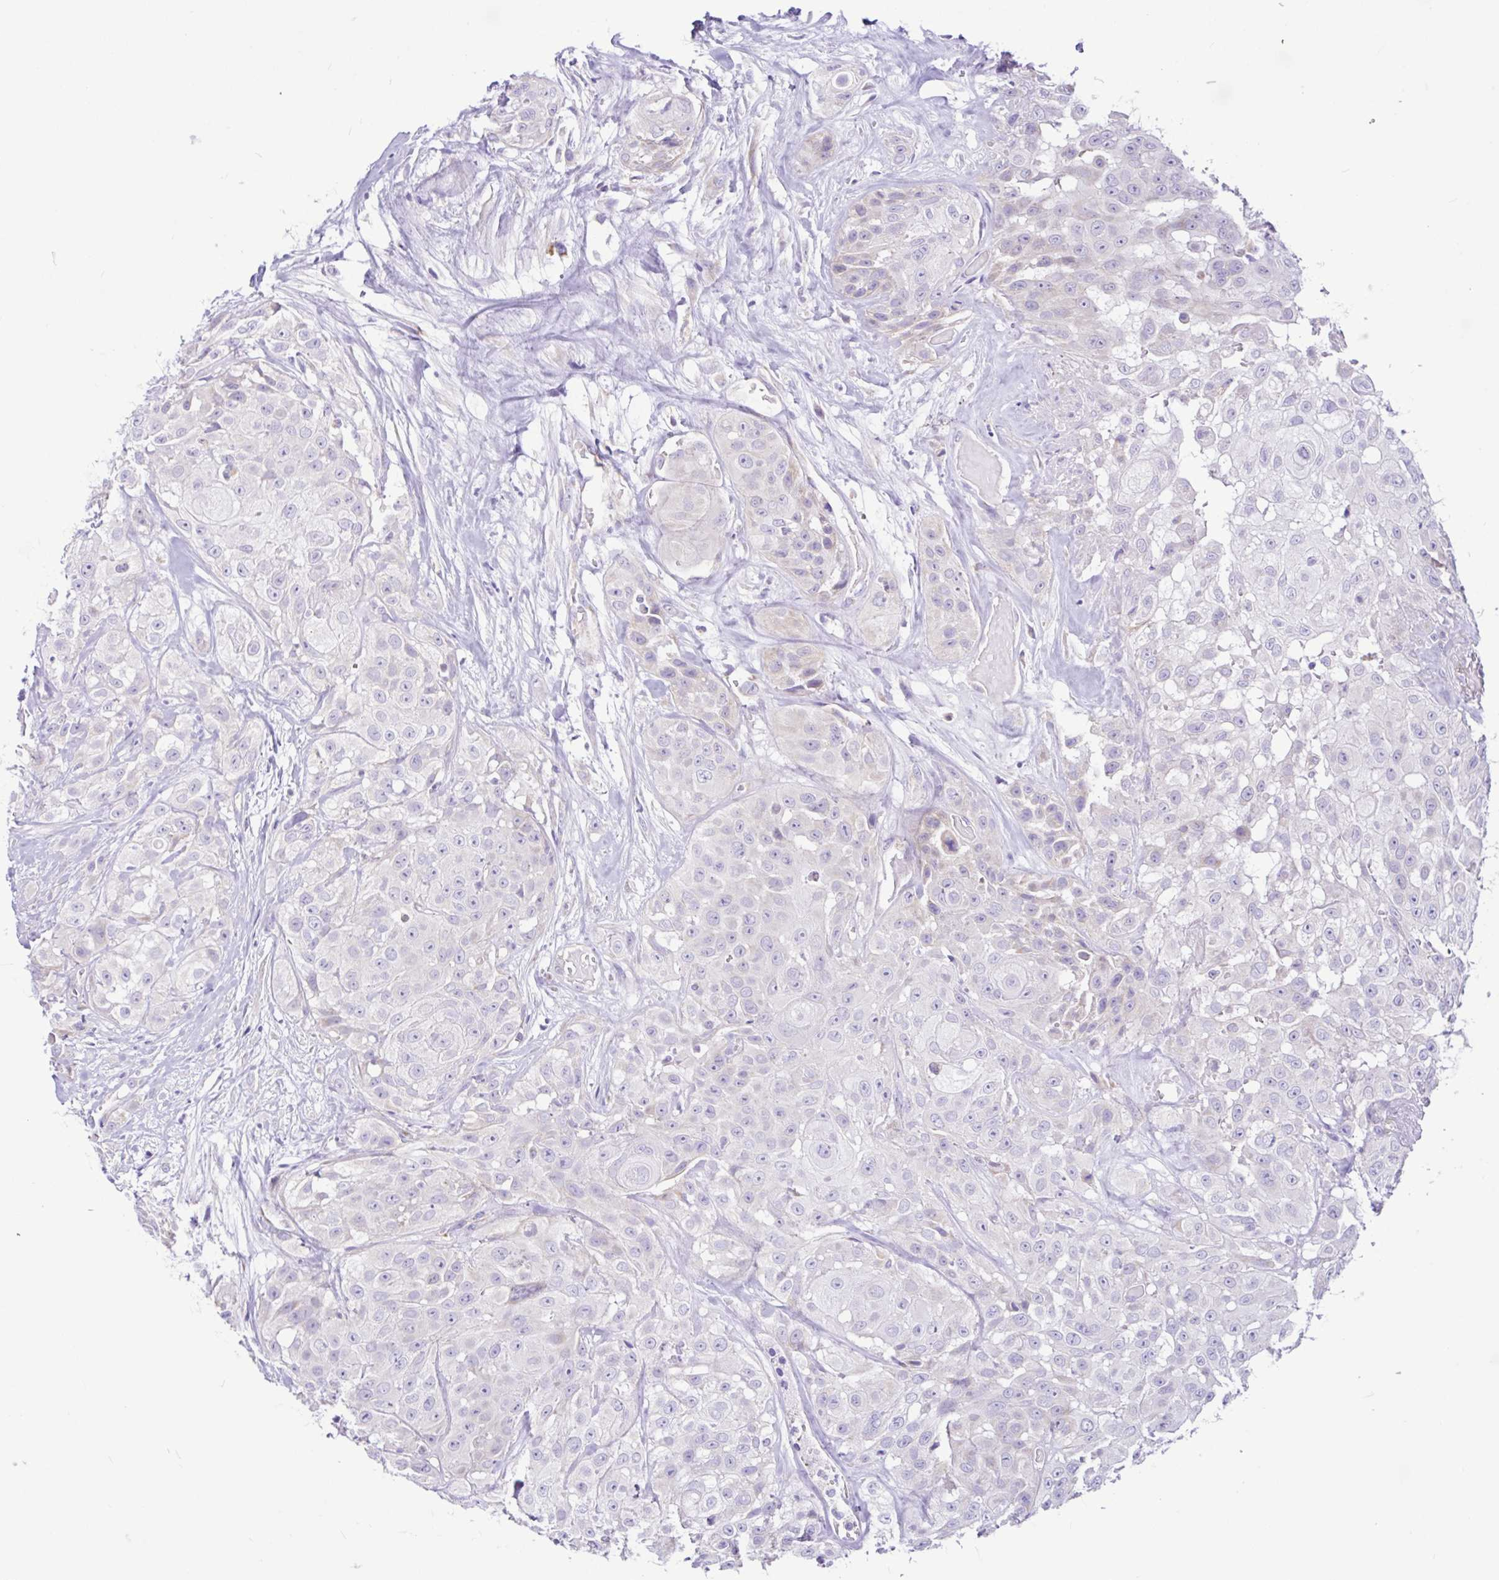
{"staining": {"intensity": "negative", "quantity": "none", "location": "none"}, "tissue": "head and neck cancer", "cell_type": "Tumor cells", "image_type": "cancer", "snomed": [{"axis": "morphology", "description": "Squamous cell carcinoma, NOS"}, {"axis": "topography", "description": "Head-Neck"}], "caption": "DAB immunohistochemical staining of head and neck cancer displays no significant expression in tumor cells. The staining was performed using DAB to visualize the protein expression in brown, while the nuclei were stained in blue with hematoxylin (Magnification: 20x).", "gene": "NDUFS2", "patient": {"sex": "male", "age": 83}}